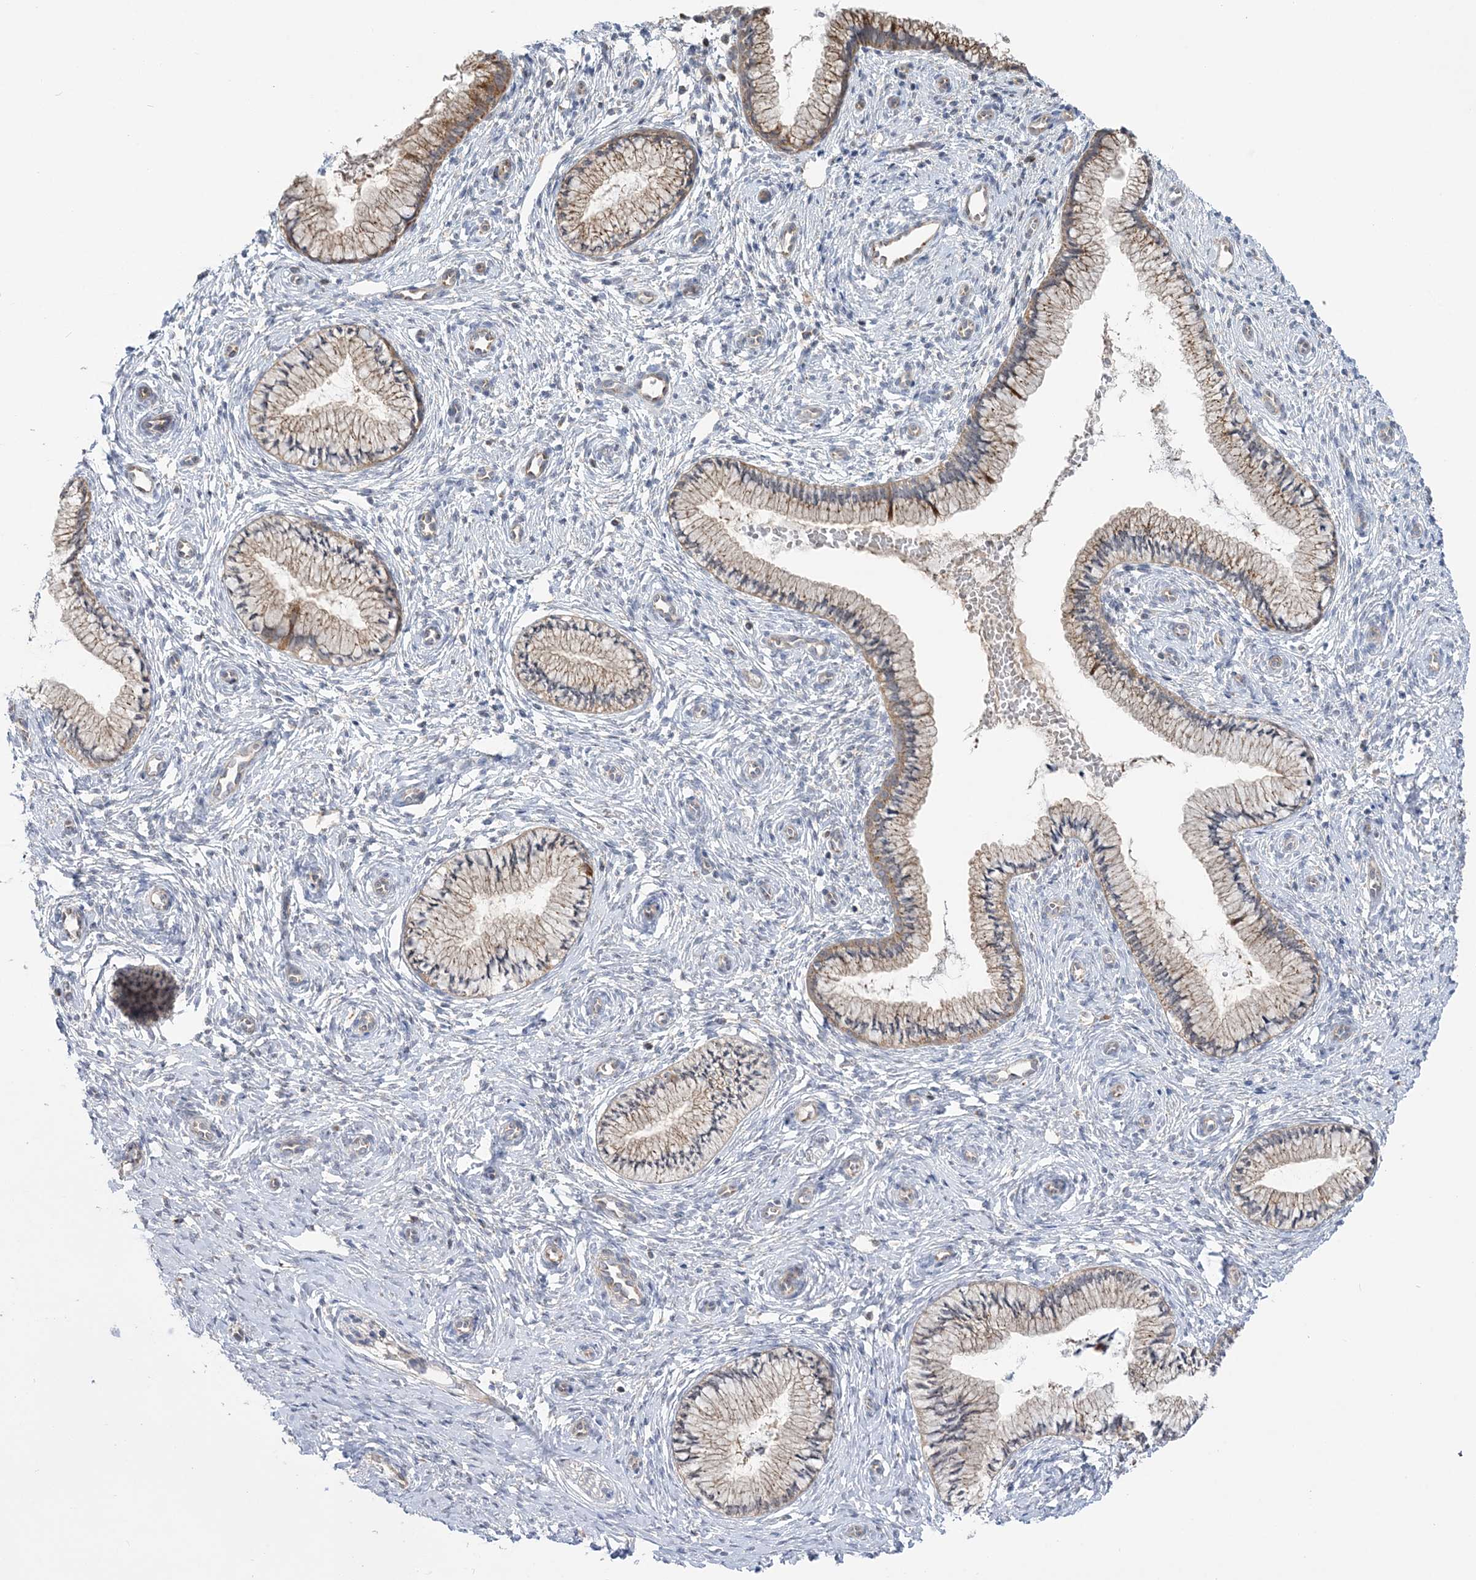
{"staining": {"intensity": "weak", "quantity": ">75%", "location": "cytoplasmic/membranous"}, "tissue": "cervix", "cell_type": "Glandular cells", "image_type": "normal", "snomed": [{"axis": "morphology", "description": "Normal tissue, NOS"}, {"axis": "topography", "description": "Cervix"}], "caption": "The micrograph shows staining of normal cervix, revealing weak cytoplasmic/membranous protein staining (brown color) within glandular cells.", "gene": "MMADHC", "patient": {"sex": "female", "age": 27}}